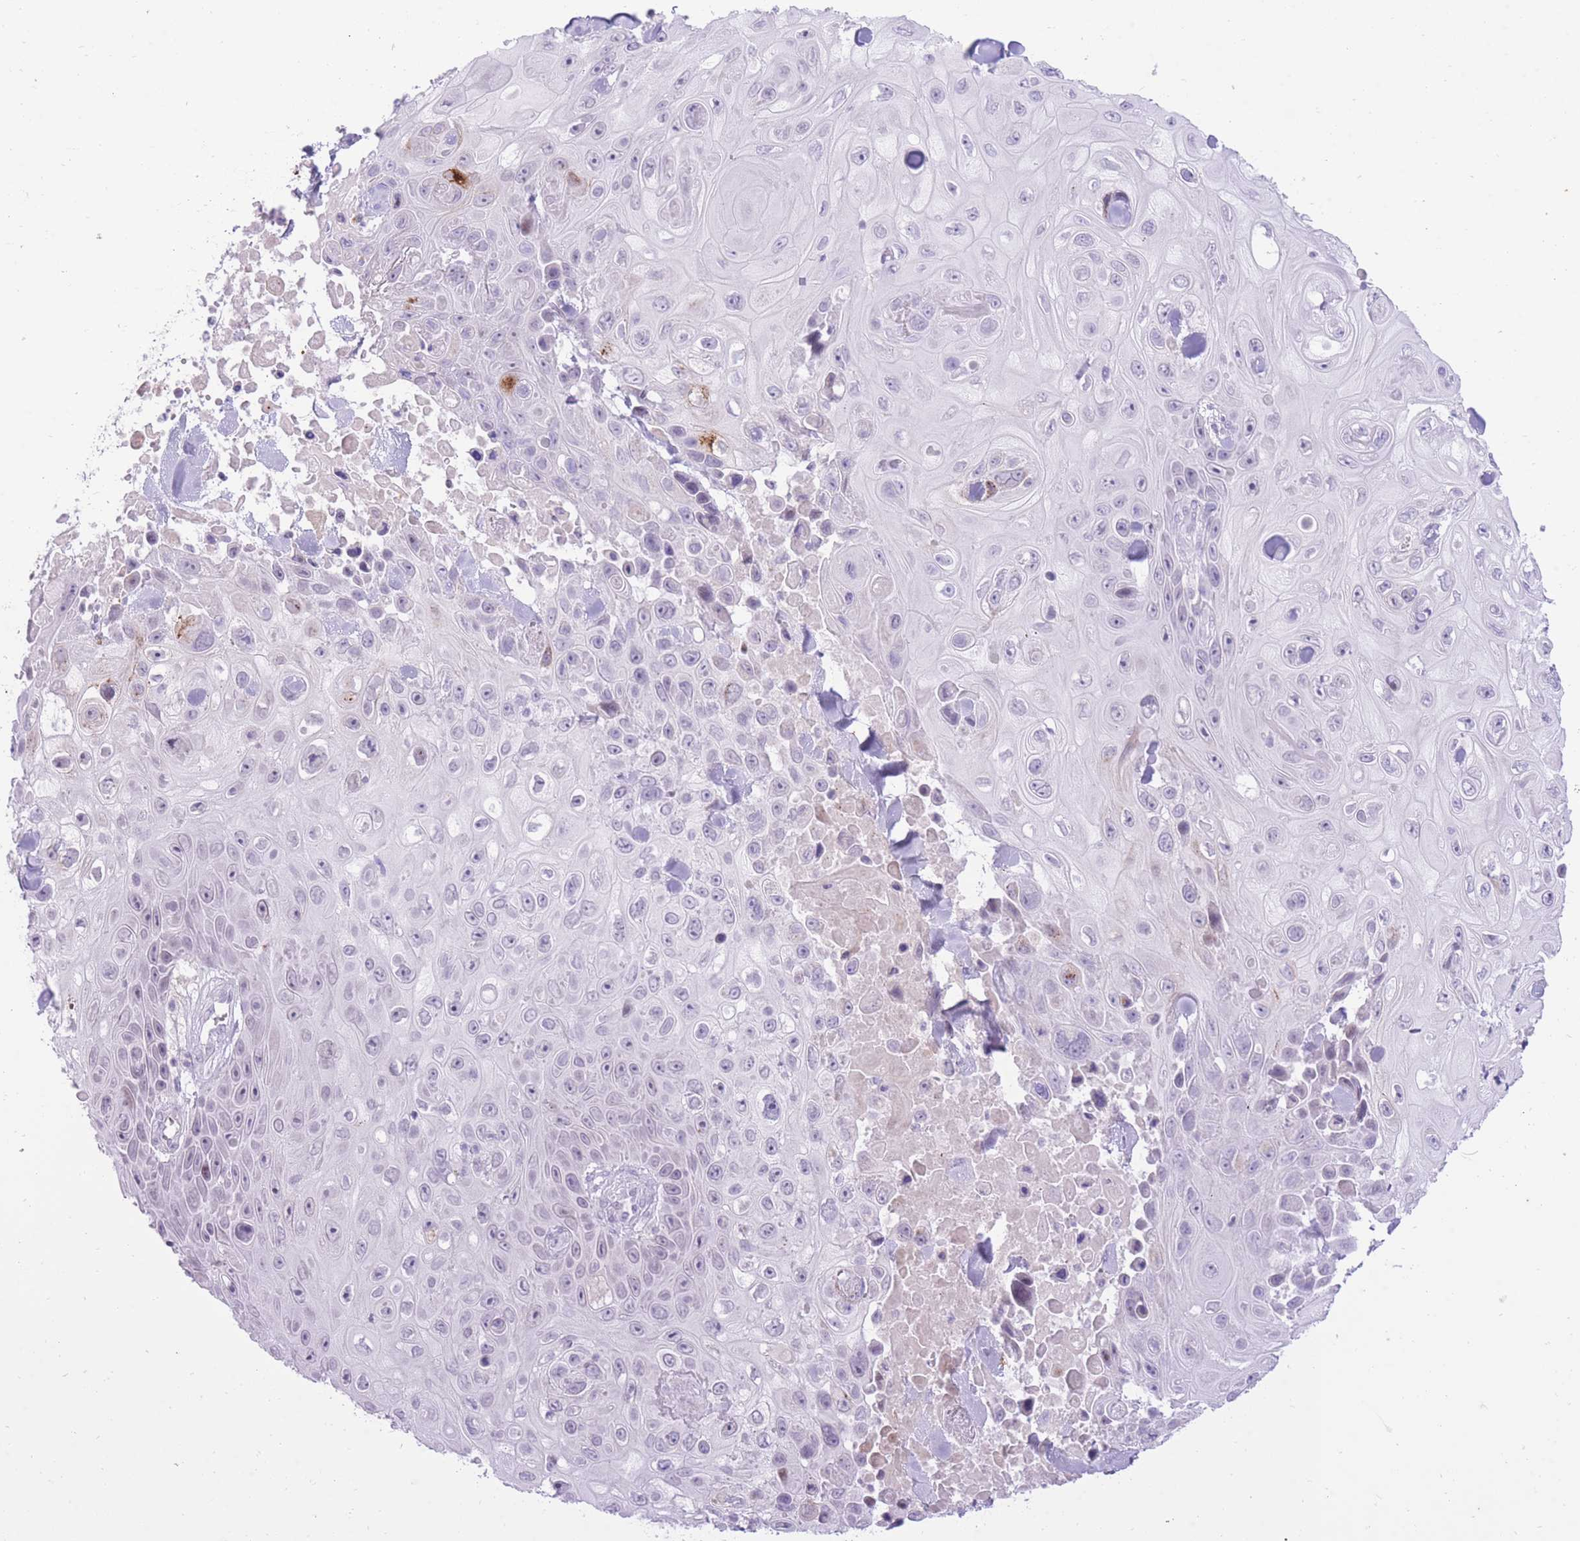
{"staining": {"intensity": "negative", "quantity": "none", "location": "none"}, "tissue": "skin cancer", "cell_type": "Tumor cells", "image_type": "cancer", "snomed": [{"axis": "morphology", "description": "Squamous cell carcinoma, NOS"}, {"axis": "topography", "description": "Skin"}], "caption": "There is no significant staining in tumor cells of squamous cell carcinoma (skin).", "gene": "MEIS3", "patient": {"sex": "male", "age": 82}}